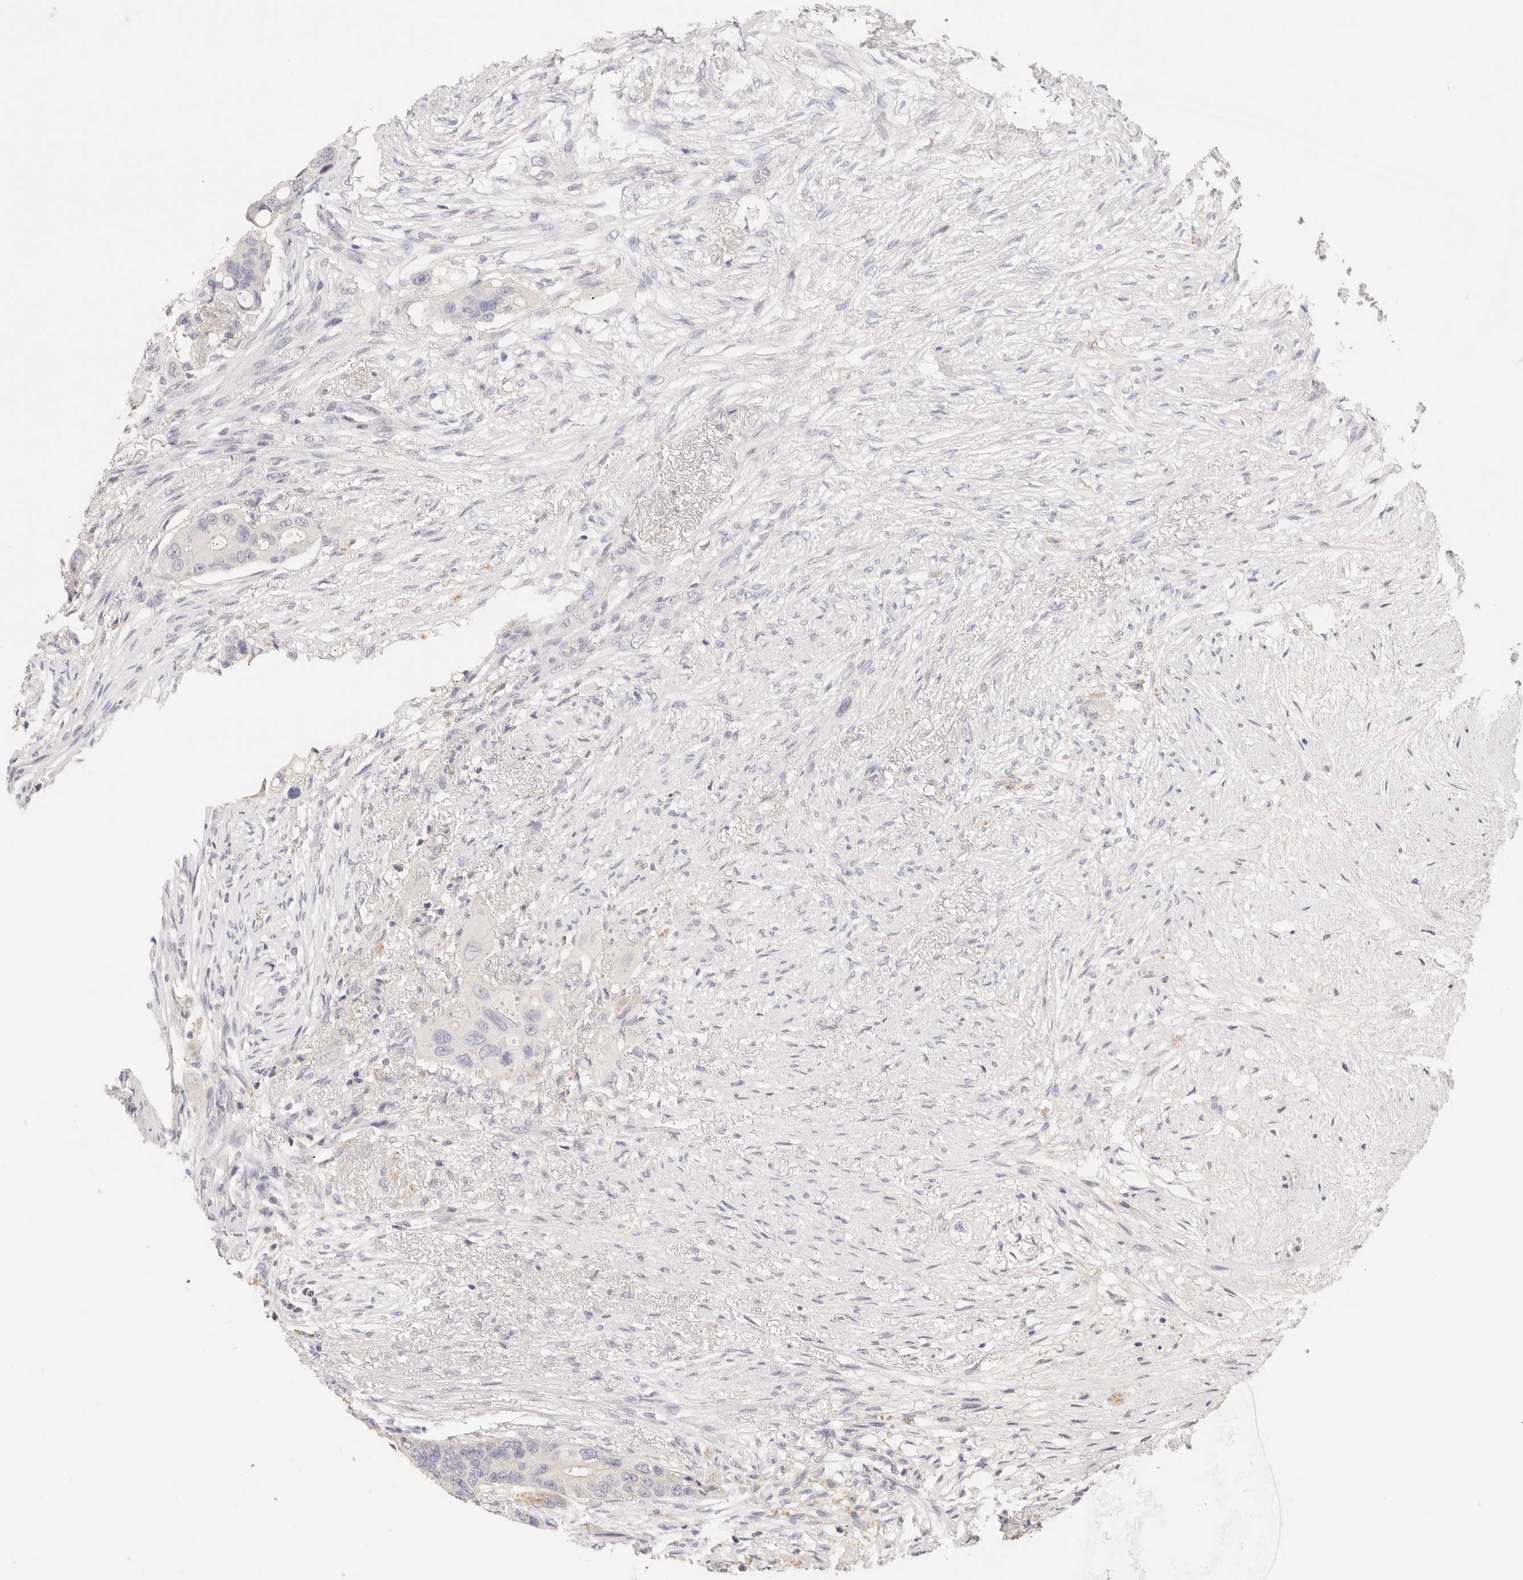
{"staining": {"intensity": "negative", "quantity": "none", "location": "none"}, "tissue": "colorectal cancer", "cell_type": "Tumor cells", "image_type": "cancer", "snomed": [{"axis": "morphology", "description": "Adenocarcinoma, NOS"}, {"axis": "topography", "description": "Colon"}], "caption": "There is no significant staining in tumor cells of colorectal cancer.", "gene": "SCGB2A2", "patient": {"sex": "female", "age": 57}}